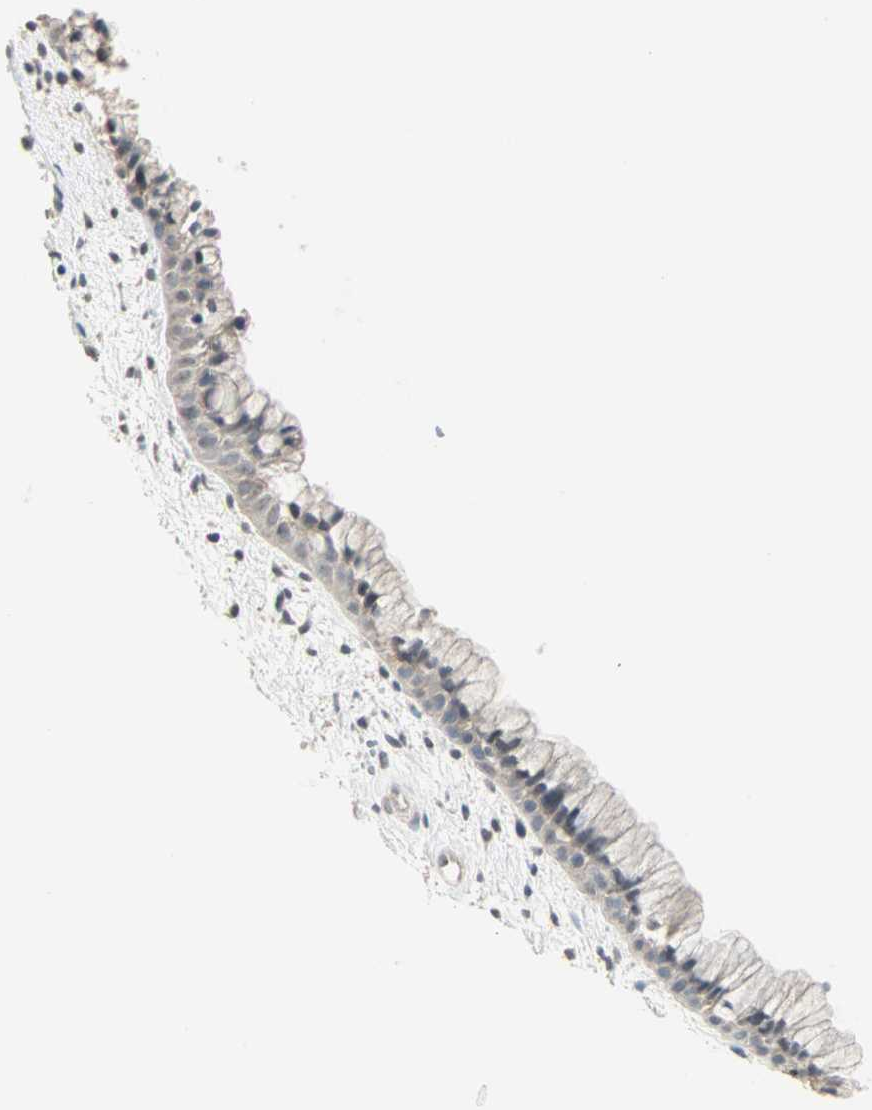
{"staining": {"intensity": "weak", "quantity": ">75%", "location": "cytoplasmic/membranous"}, "tissue": "cervix", "cell_type": "Glandular cells", "image_type": "normal", "snomed": [{"axis": "morphology", "description": "Normal tissue, NOS"}, {"axis": "topography", "description": "Cervix"}], "caption": "DAB (3,3'-diaminobenzidine) immunohistochemical staining of unremarkable human cervix displays weak cytoplasmic/membranous protein positivity in approximately >75% of glandular cells. The protein of interest is stained brown, and the nuclei are stained in blue (DAB (3,3'-diaminobenzidine) IHC with brightfield microscopy, high magnification).", "gene": "KDM4A", "patient": {"sex": "female", "age": 39}}